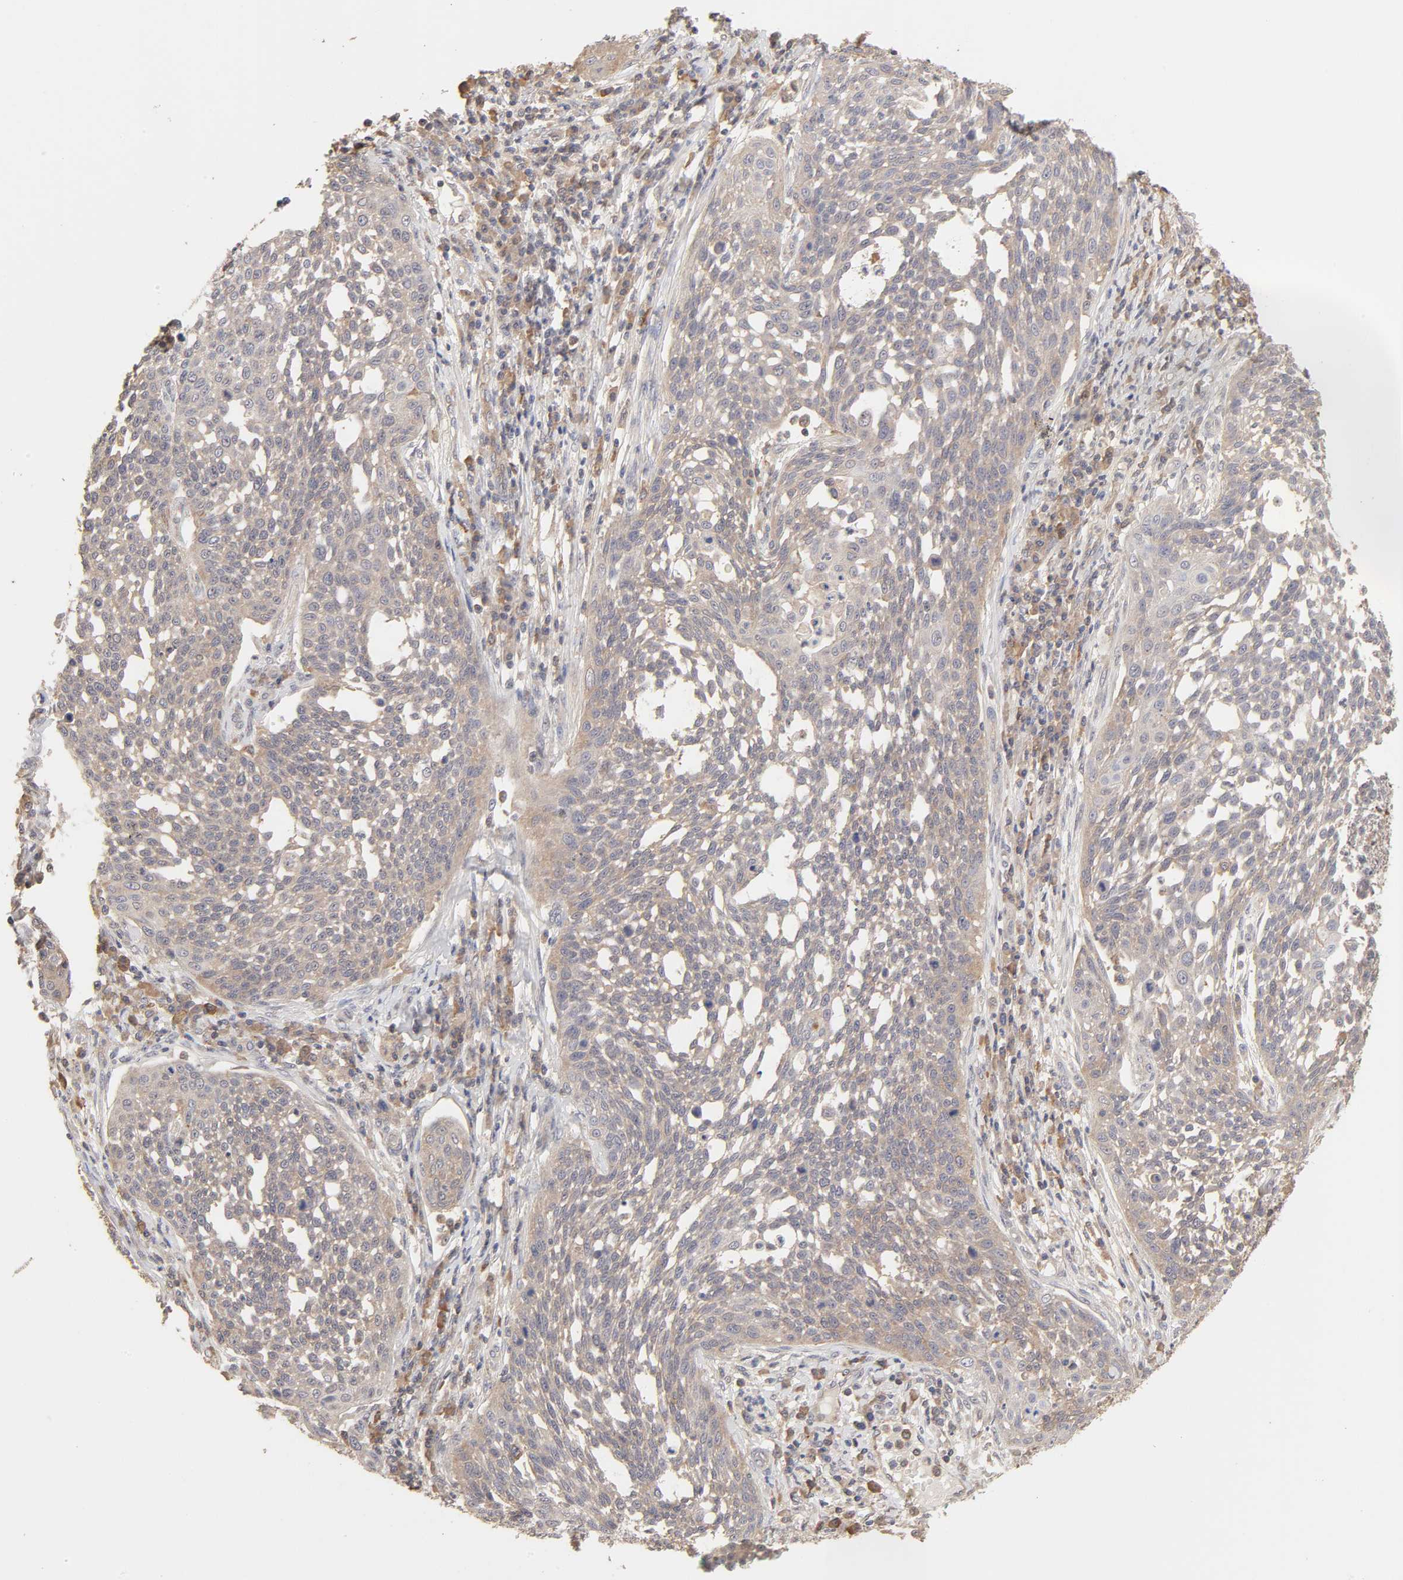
{"staining": {"intensity": "weak", "quantity": "25%-75%", "location": "cytoplasmic/membranous"}, "tissue": "cervical cancer", "cell_type": "Tumor cells", "image_type": "cancer", "snomed": [{"axis": "morphology", "description": "Squamous cell carcinoma, NOS"}, {"axis": "topography", "description": "Cervix"}], "caption": "A histopathology image showing weak cytoplasmic/membranous expression in approximately 25%-75% of tumor cells in cervical cancer, as visualized by brown immunohistochemical staining.", "gene": "AP1G2", "patient": {"sex": "female", "age": 34}}